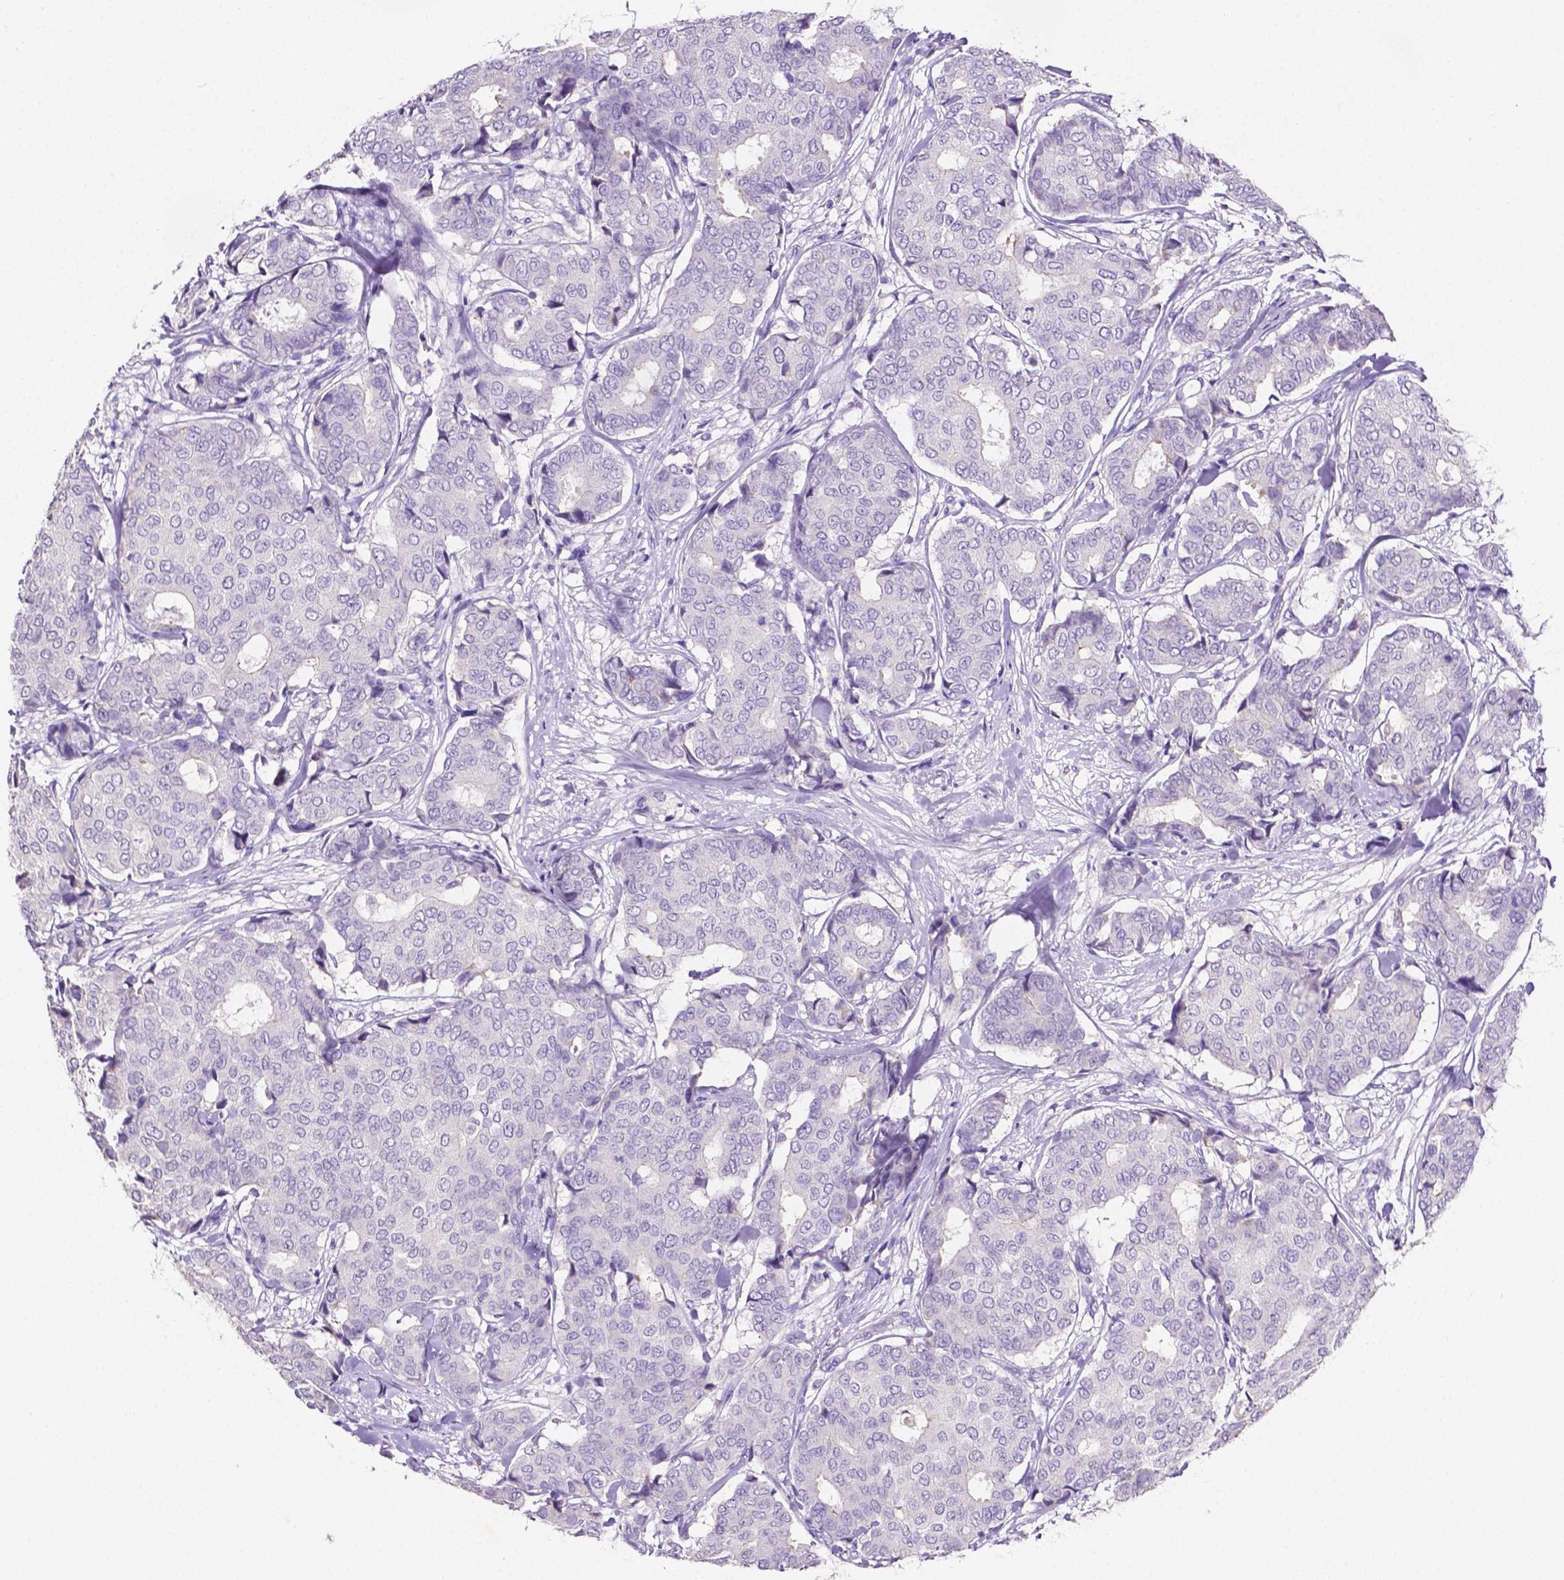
{"staining": {"intensity": "negative", "quantity": "none", "location": "none"}, "tissue": "breast cancer", "cell_type": "Tumor cells", "image_type": "cancer", "snomed": [{"axis": "morphology", "description": "Duct carcinoma"}, {"axis": "topography", "description": "Breast"}], "caption": "Invasive ductal carcinoma (breast) was stained to show a protein in brown. There is no significant expression in tumor cells.", "gene": "SLC22A2", "patient": {"sex": "female", "age": 75}}